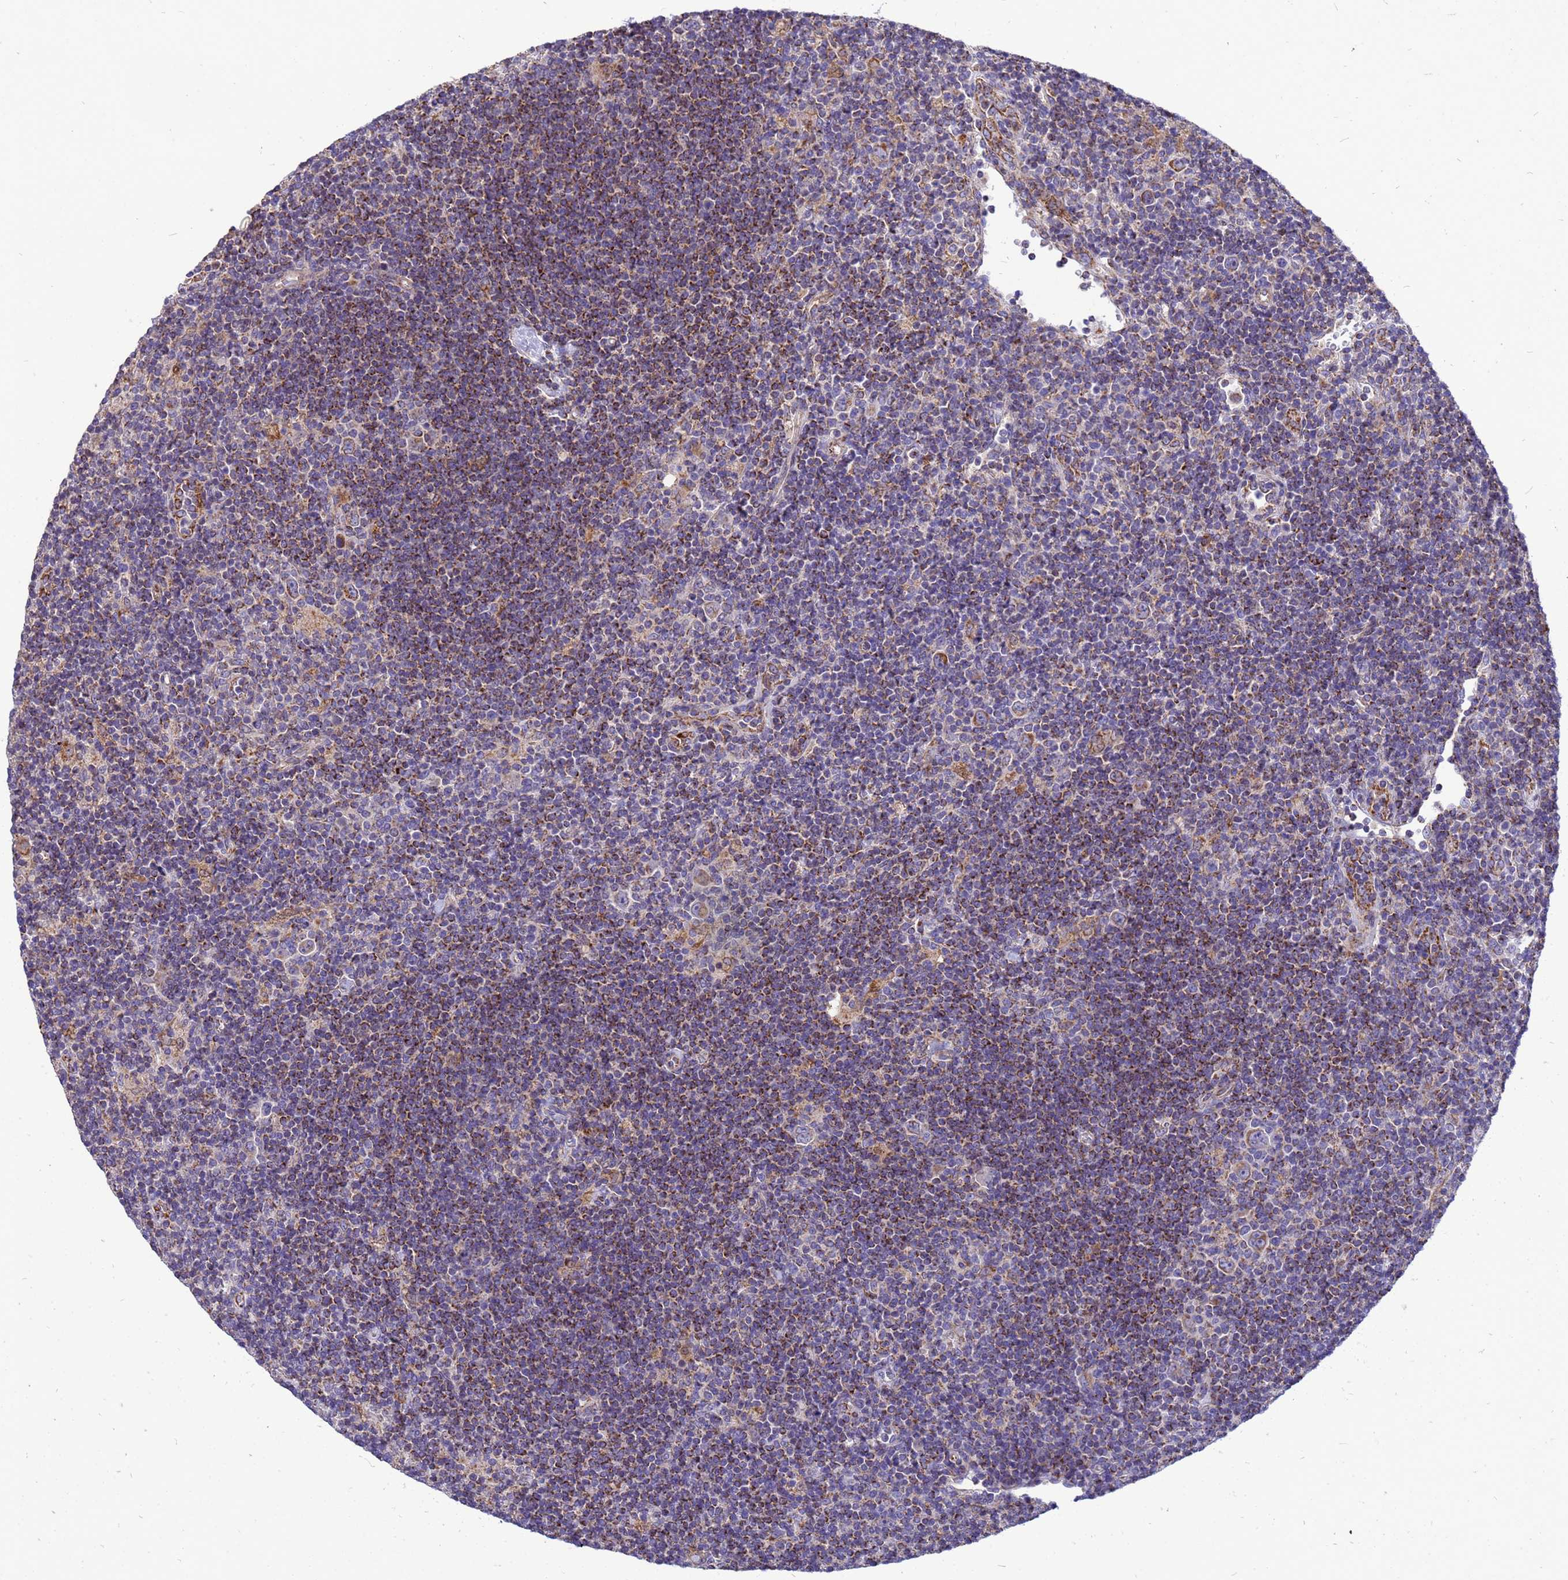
{"staining": {"intensity": "moderate", "quantity": "25%-75%", "location": "cytoplasmic/membranous"}, "tissue": "lymphoma", "cell_type": "Tumor cells", "image_type": "cancer", "snomed": [{"axis": "morphology", "description": "Hodgkin's disease, NOS"}, {"axis": "topography", "description": "Lymph node"}], "caption": "The image reveals immunohistochemical staining of Hodgkin's disease. There is moderate cytoplasmic/membranous staining is present in approximately 25%-75% of tumor cells. The staining was performed using DAB (3,3'-diaminobenzidine), with brown indicating positive protein expression. Nuclei are stained blue with hematoxylin.", "gene": "CMC4", "patient": {"sex": "female", "age": 57}}